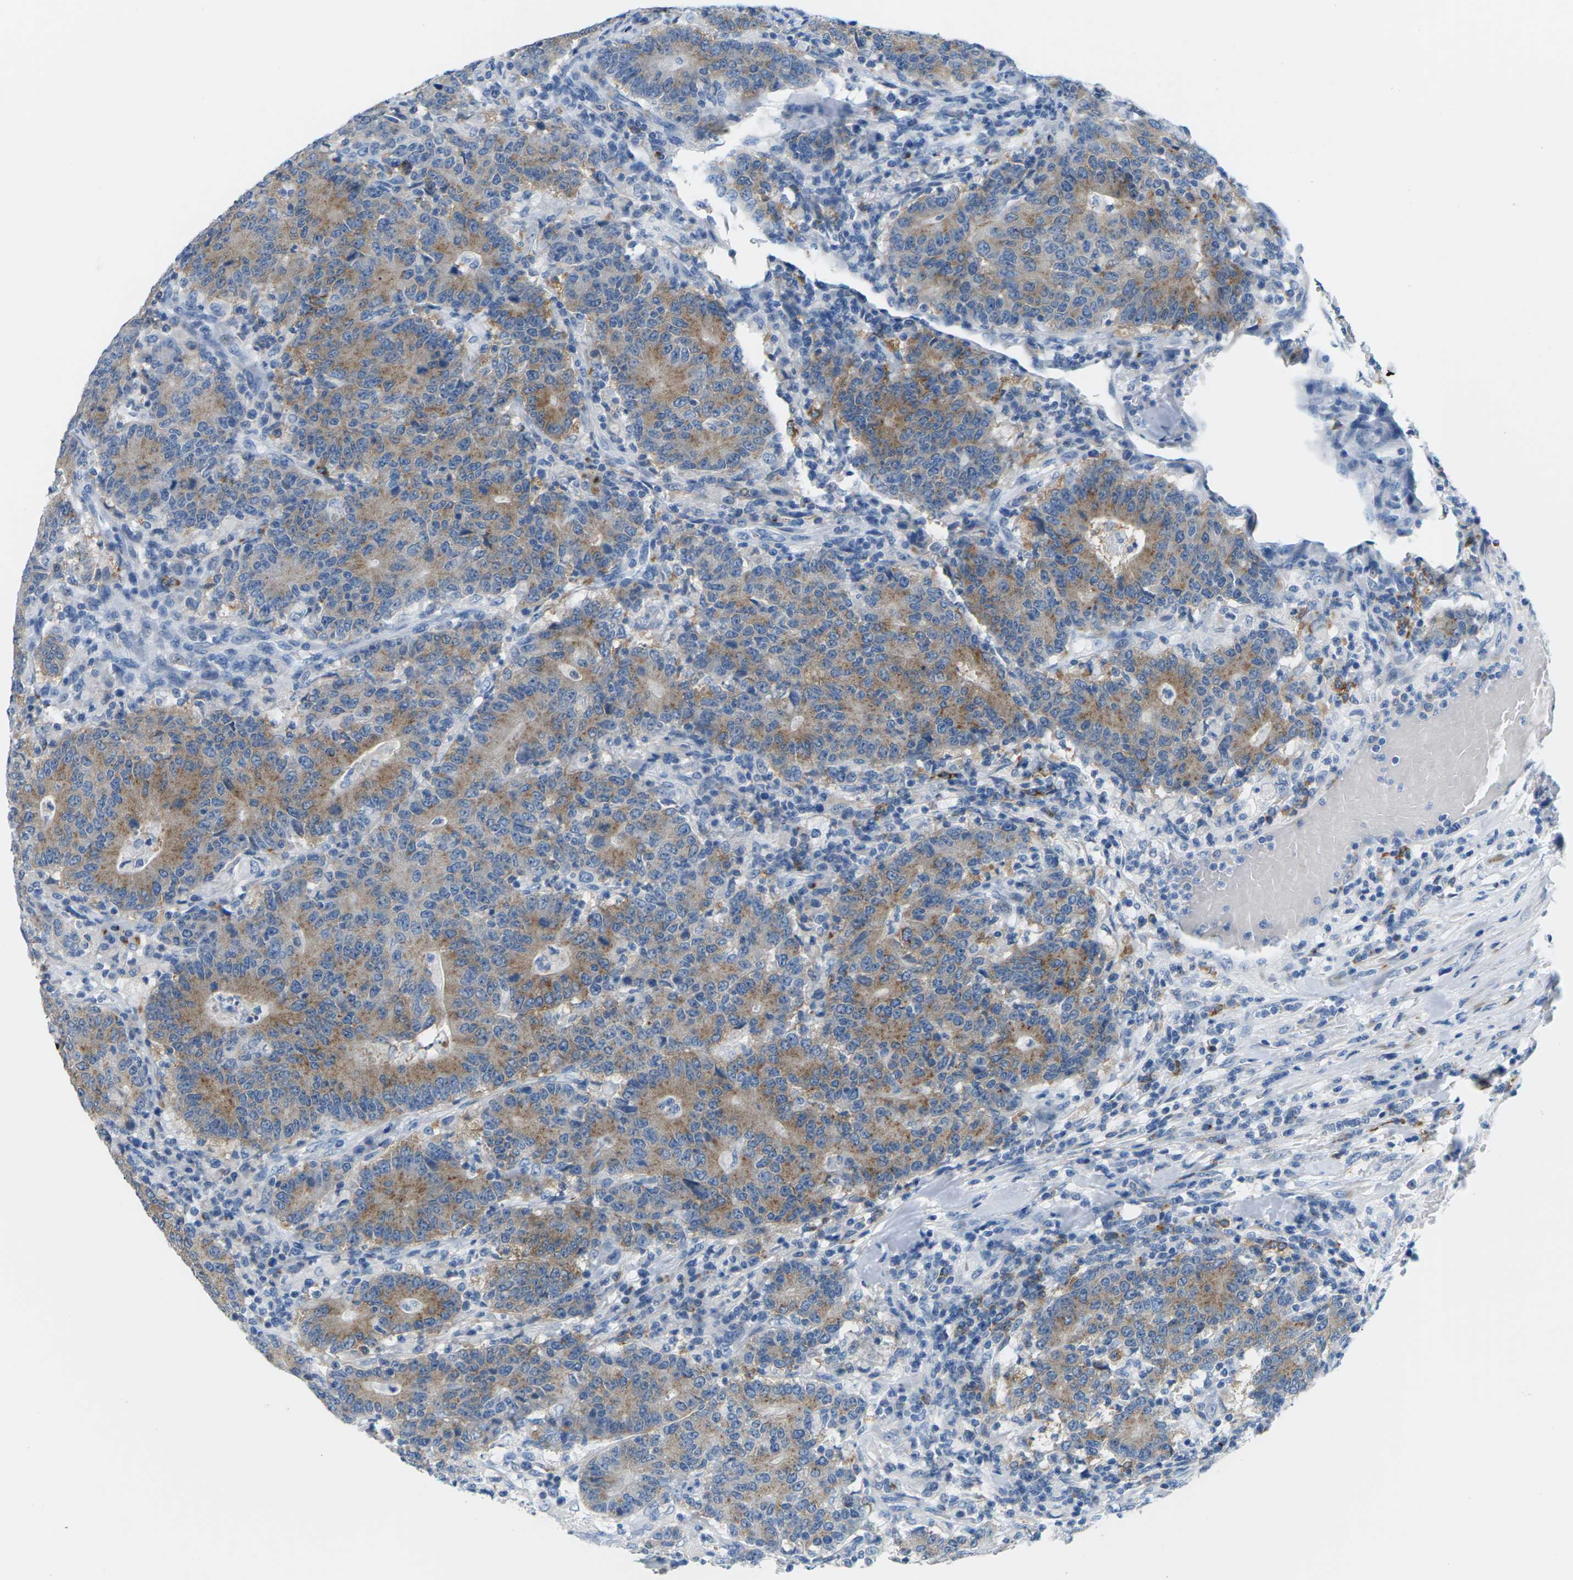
{"staining": {"intensity": "moderate", "quantity": "25%-75%", "location": "cytoplasmic/membranous"}, "tissue": "colorectal cancer", "cell_type": "Tumor cells", "image_type": "cancer", "snomed": [{"axis": "morphology", "description": "Normal tissue, NOS"}, {"axis": "morphology", "description": "Adenocarcinoma, NOS"}, {"axis": "topography", "description": "Colon"}], "caption": "Colorectal cancer stained with DAB immunohistochemistry (IHC) exhibits medium levels of moderate cytoplasmic/membranous staining in approximately 25%-75% of tumor cells.", "gene": "SYNGR2", "patient": {"sex": "female", "age": 75}}